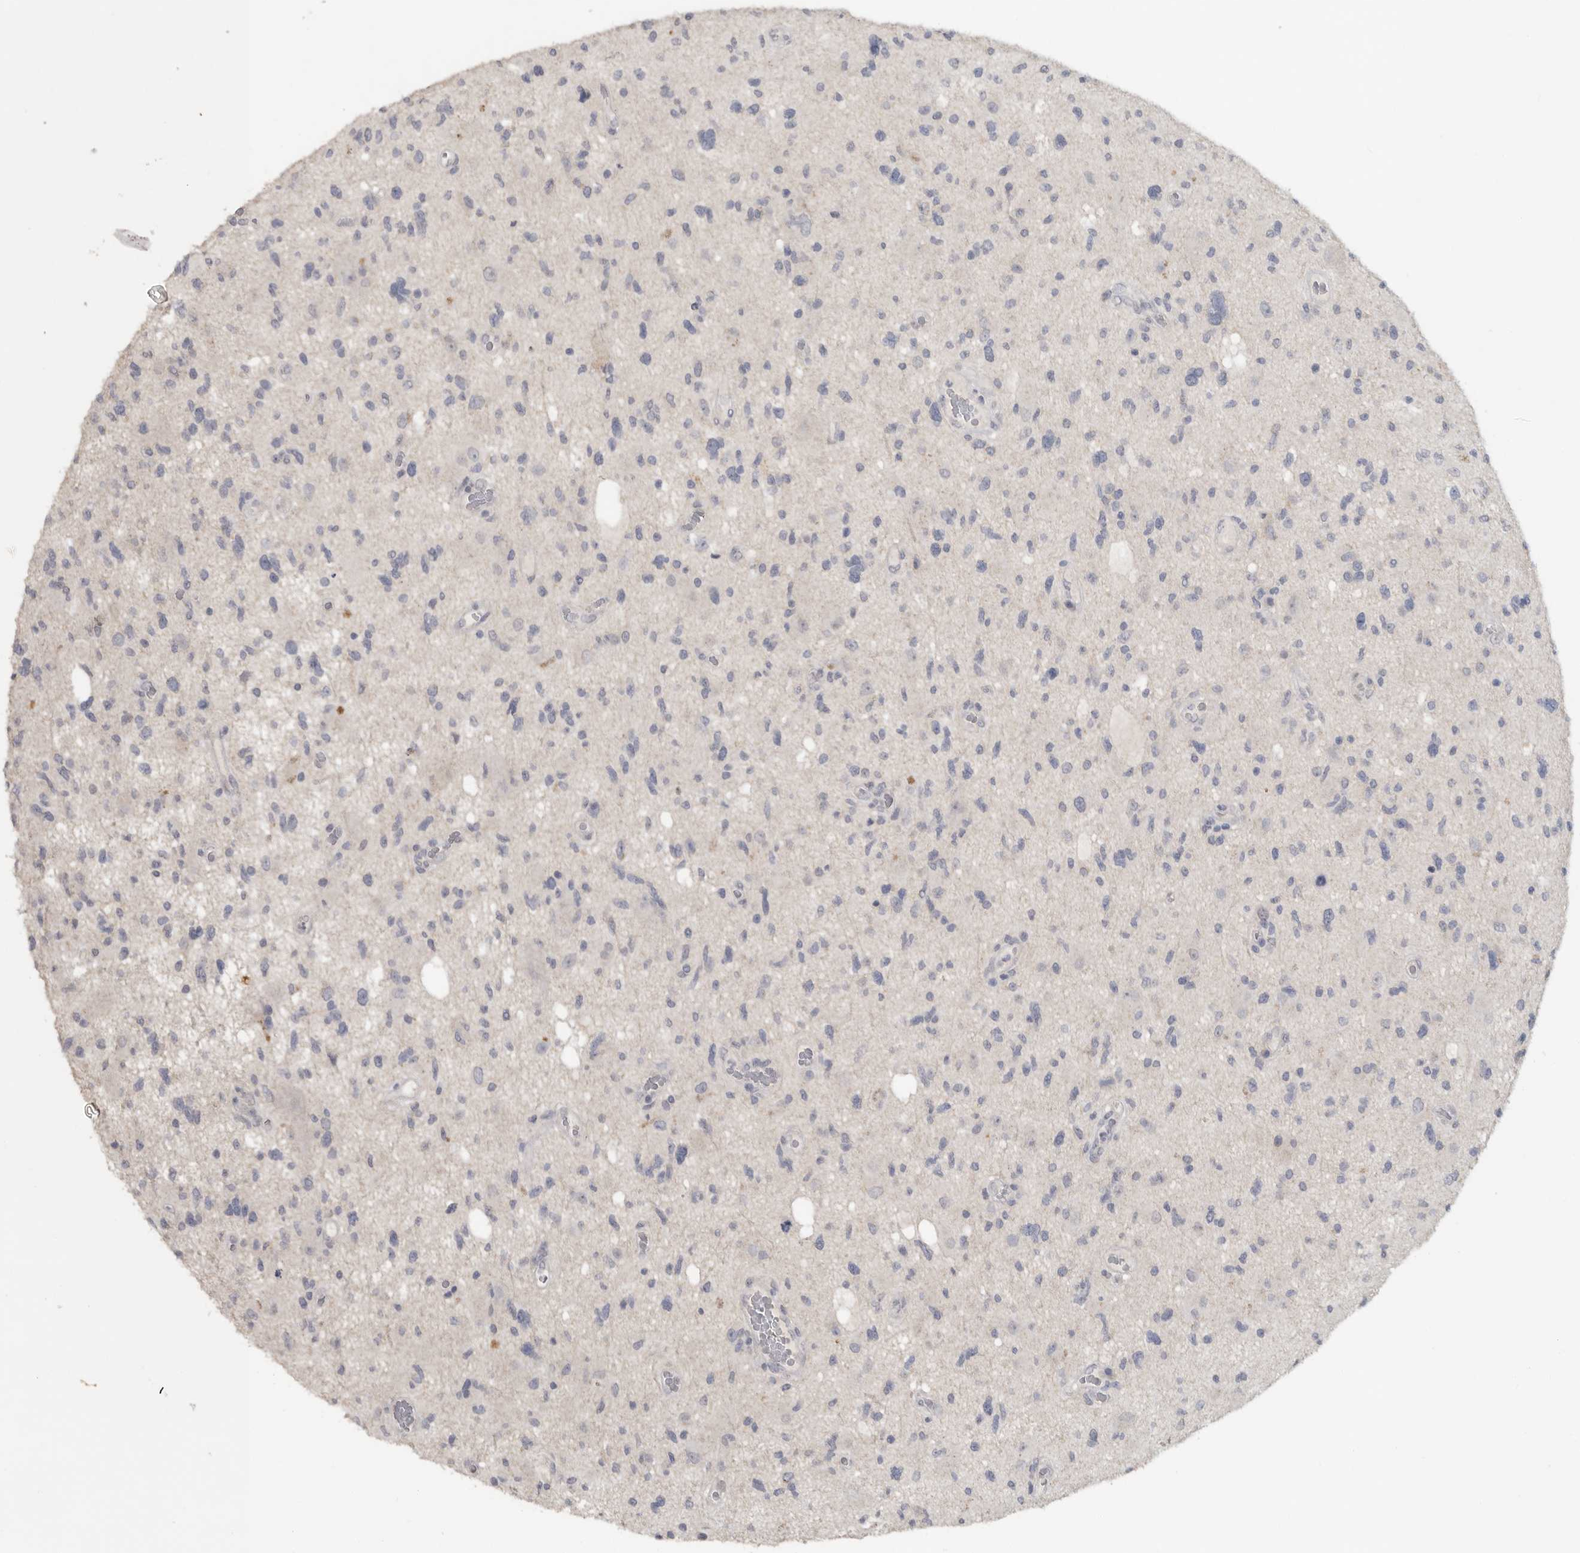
{"staining": {"intensity": "negative", "quantity": "none", "location": "none"}, "tissue": "glioma", "cell_type": "Tumor cells", "image_type": "cancer", "snomed": [{"axis": "morphology", "description": "Glioma, malignant, High grade"}, {"axis": "topography", "description": "Brain"}], "caption": "Human glioma stained for a protein using IHC displays no expression in tumor cells.", "gene": "REG4", "patient": {"sex": "male", "age": 33}}